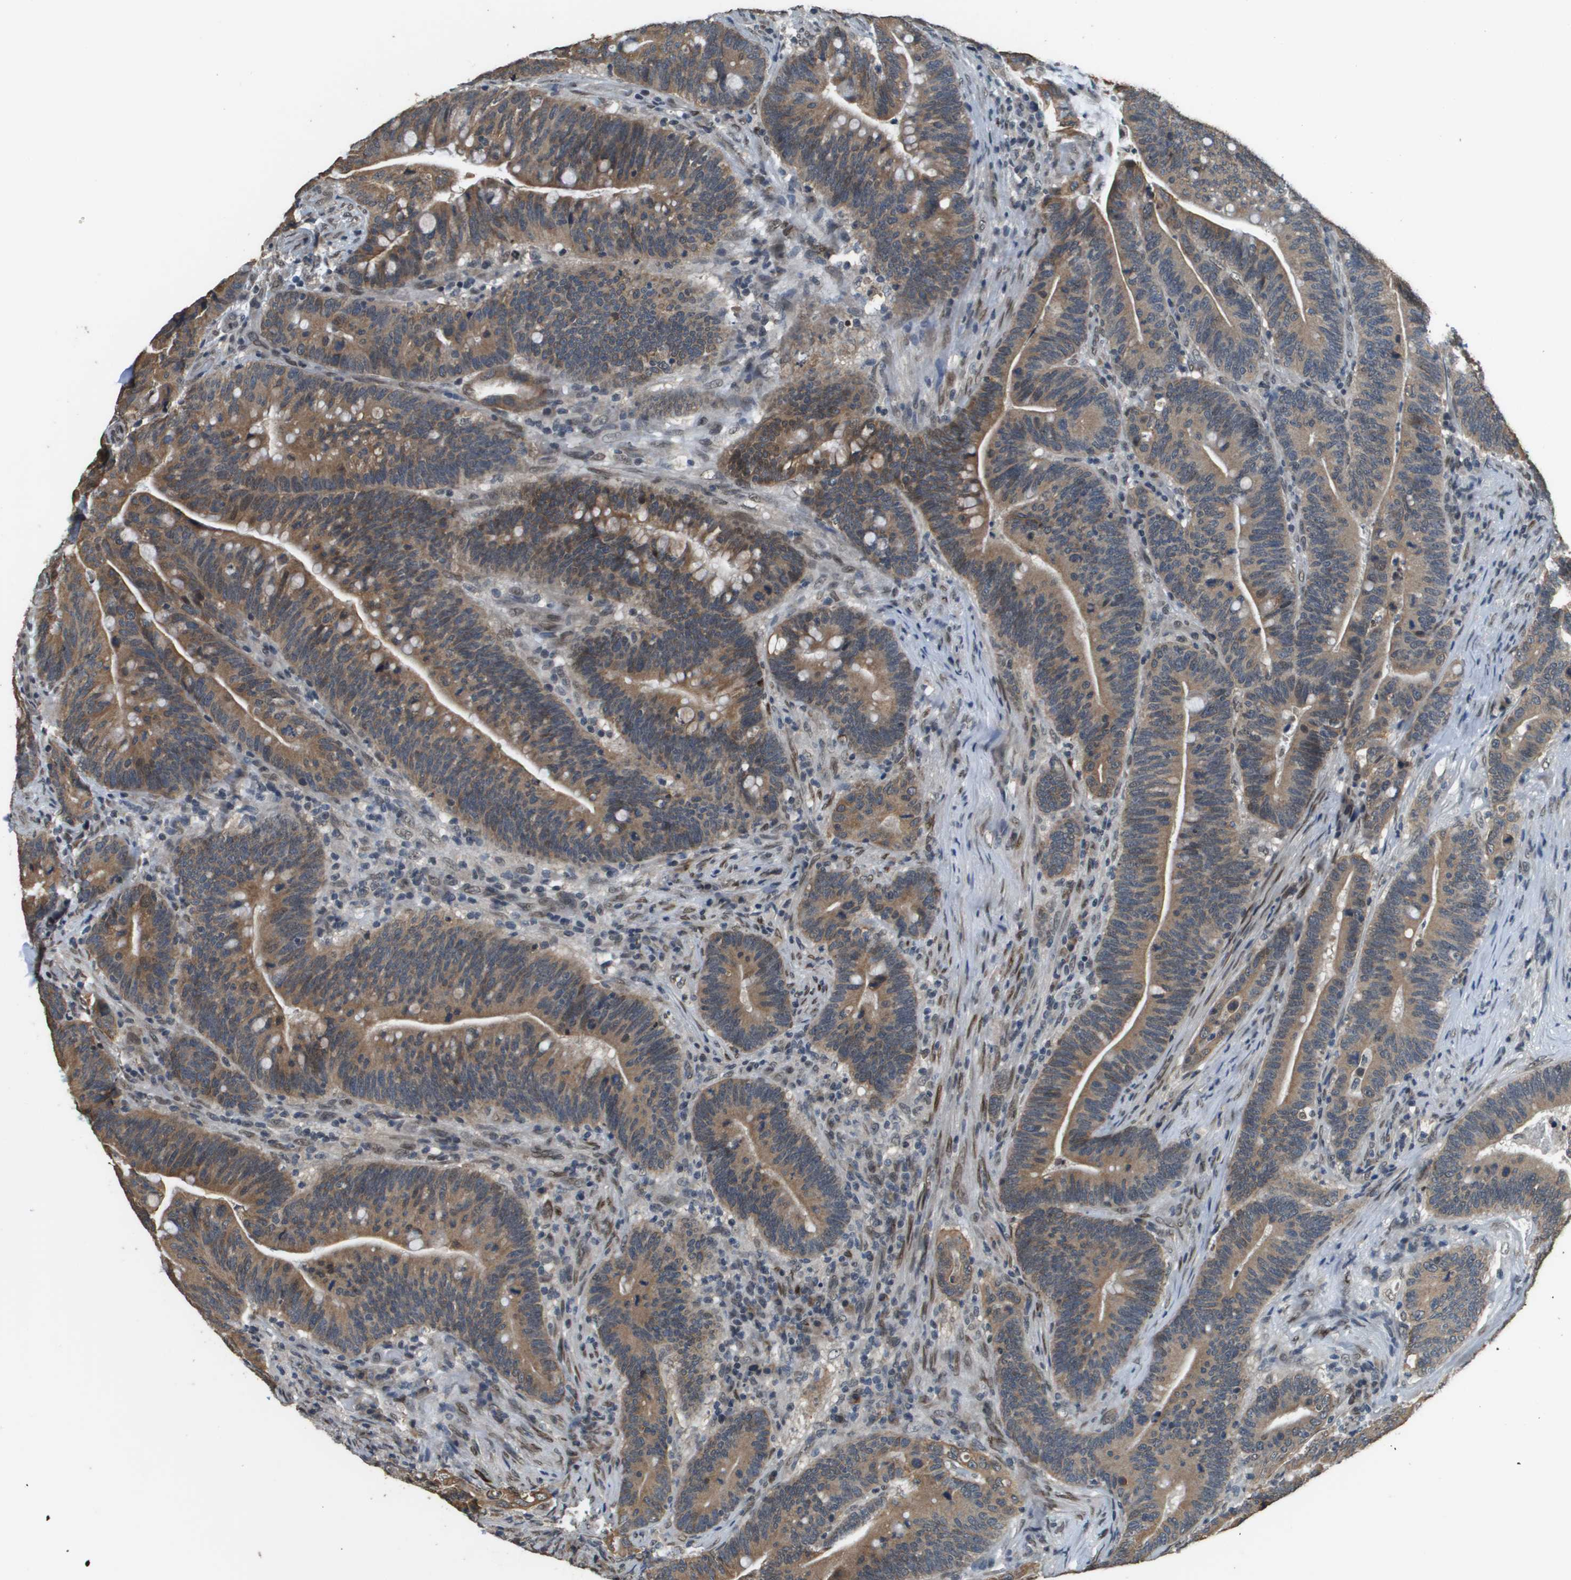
{"staining": {"intensity": "moderate", "quantity": ">75%", "location": "cytoplasmic/membranous"}, "tissue": "colorectal cancer", "cell_type": "Tumor cells", "image_type": "cancer", "snomed": [{"axis": "morphology", "description": "Normal tissue, NOS"}, {"axis": "morphology", "description": "Adenocarcinoma, NOS"}, {"axis": "topography", "description": "Colon"}], "caption": "Immunohistochemistry (IHC) photomicrograph of neoplastic tissue: human colorectal cancer stained using immunohistochemistry demonstrates medium levels of moderate protein expression localized specifically in the cytoplasmic/membranous of tumor cells, appearing as a cytoplasmic/membranous brown color.", "gene": "FANCC", "patient": {"sex": "female", "age": 66}}